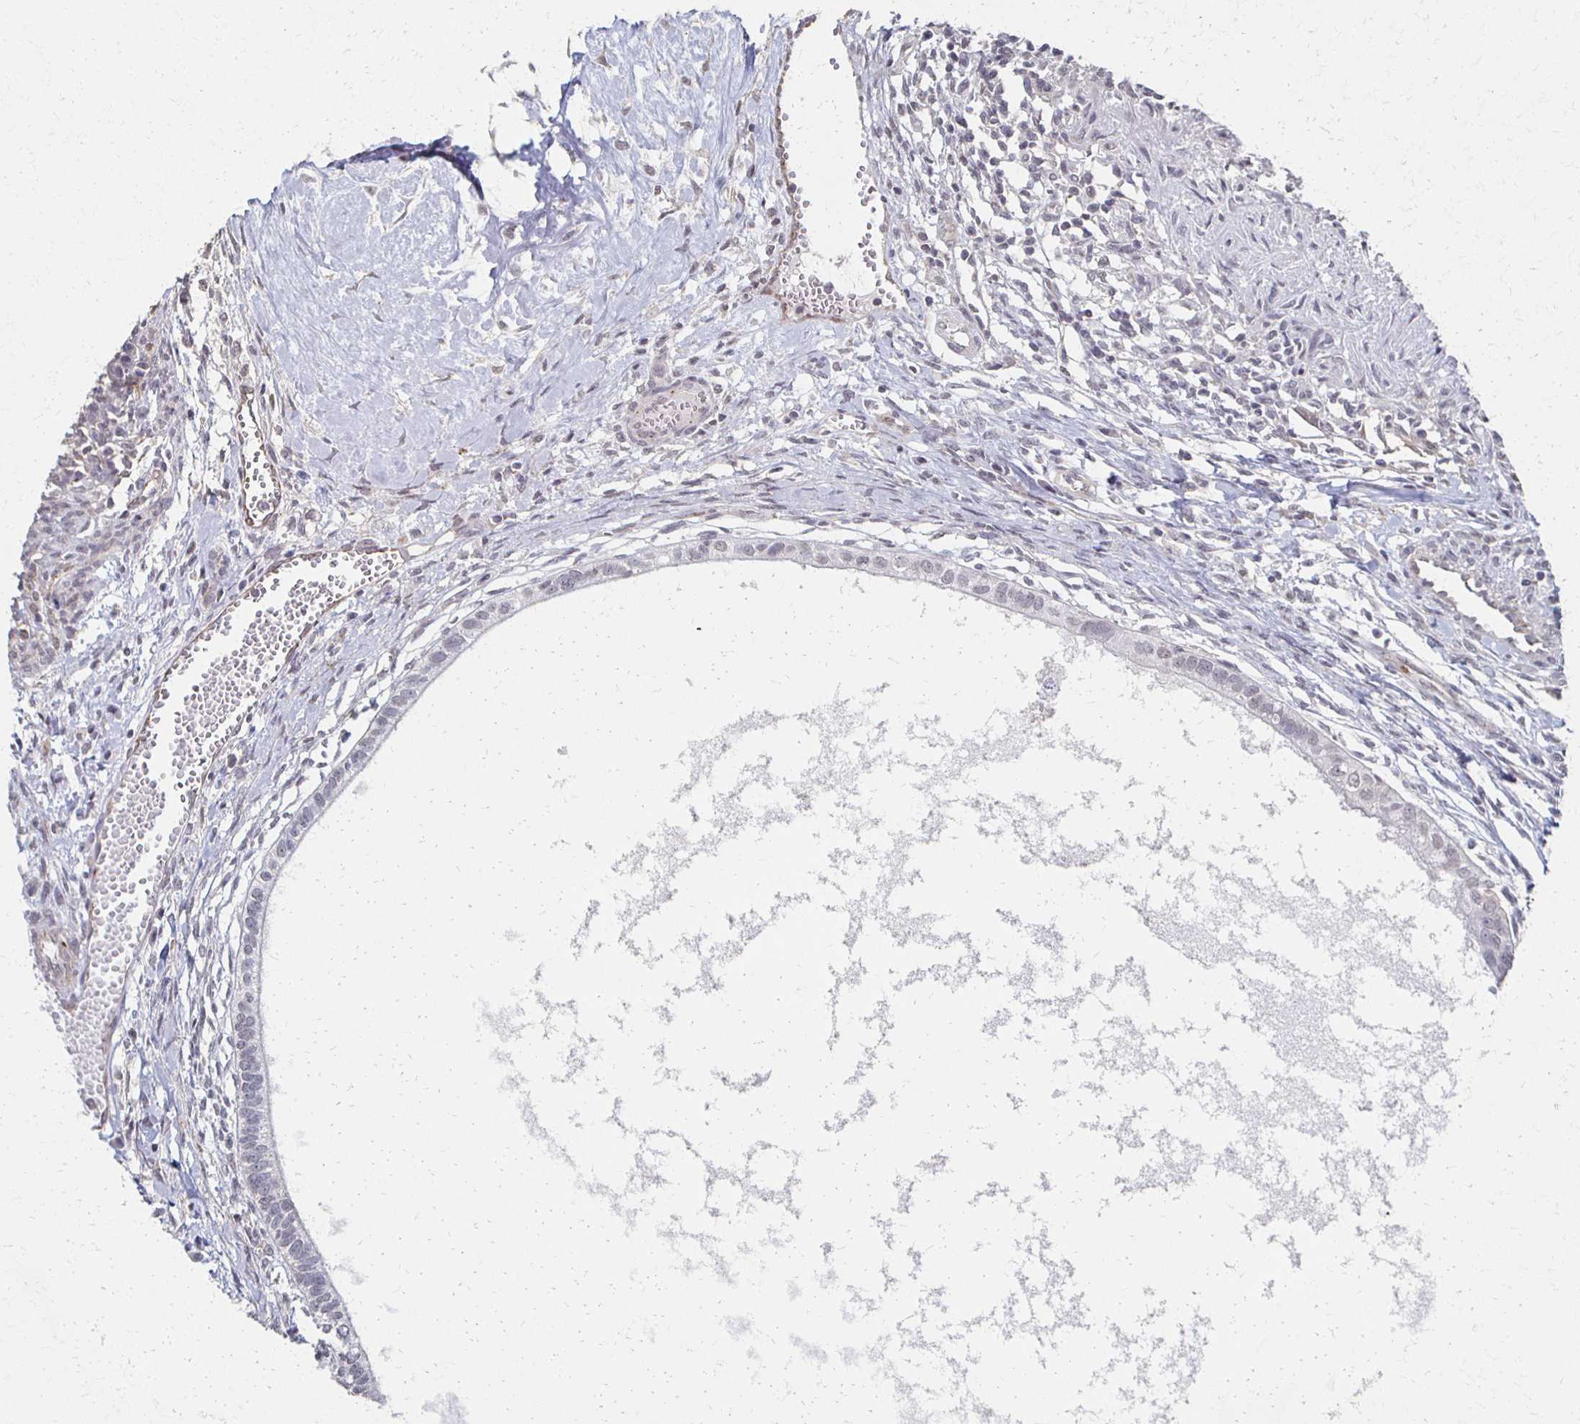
{"staining": {"intensity": "negative", "quantity": "none", "location": "none"}, "tissue": "testis cancer", "cell_type": "Tumor cells", "image_type": "cancer", "snomed": [{"axis": "morphology", "description": "Carcinoma, Embryonal, NOS"}, {"axis": "topography", "description": "Testis"}], "caption": "A micrograph of human testis embryonal carcinoma is negative for staining in tumor cells. (DAB IHC with hematoxylin counter stain).", "gene": "DAB1", "patient": {"sex": "male", "age": 37}}